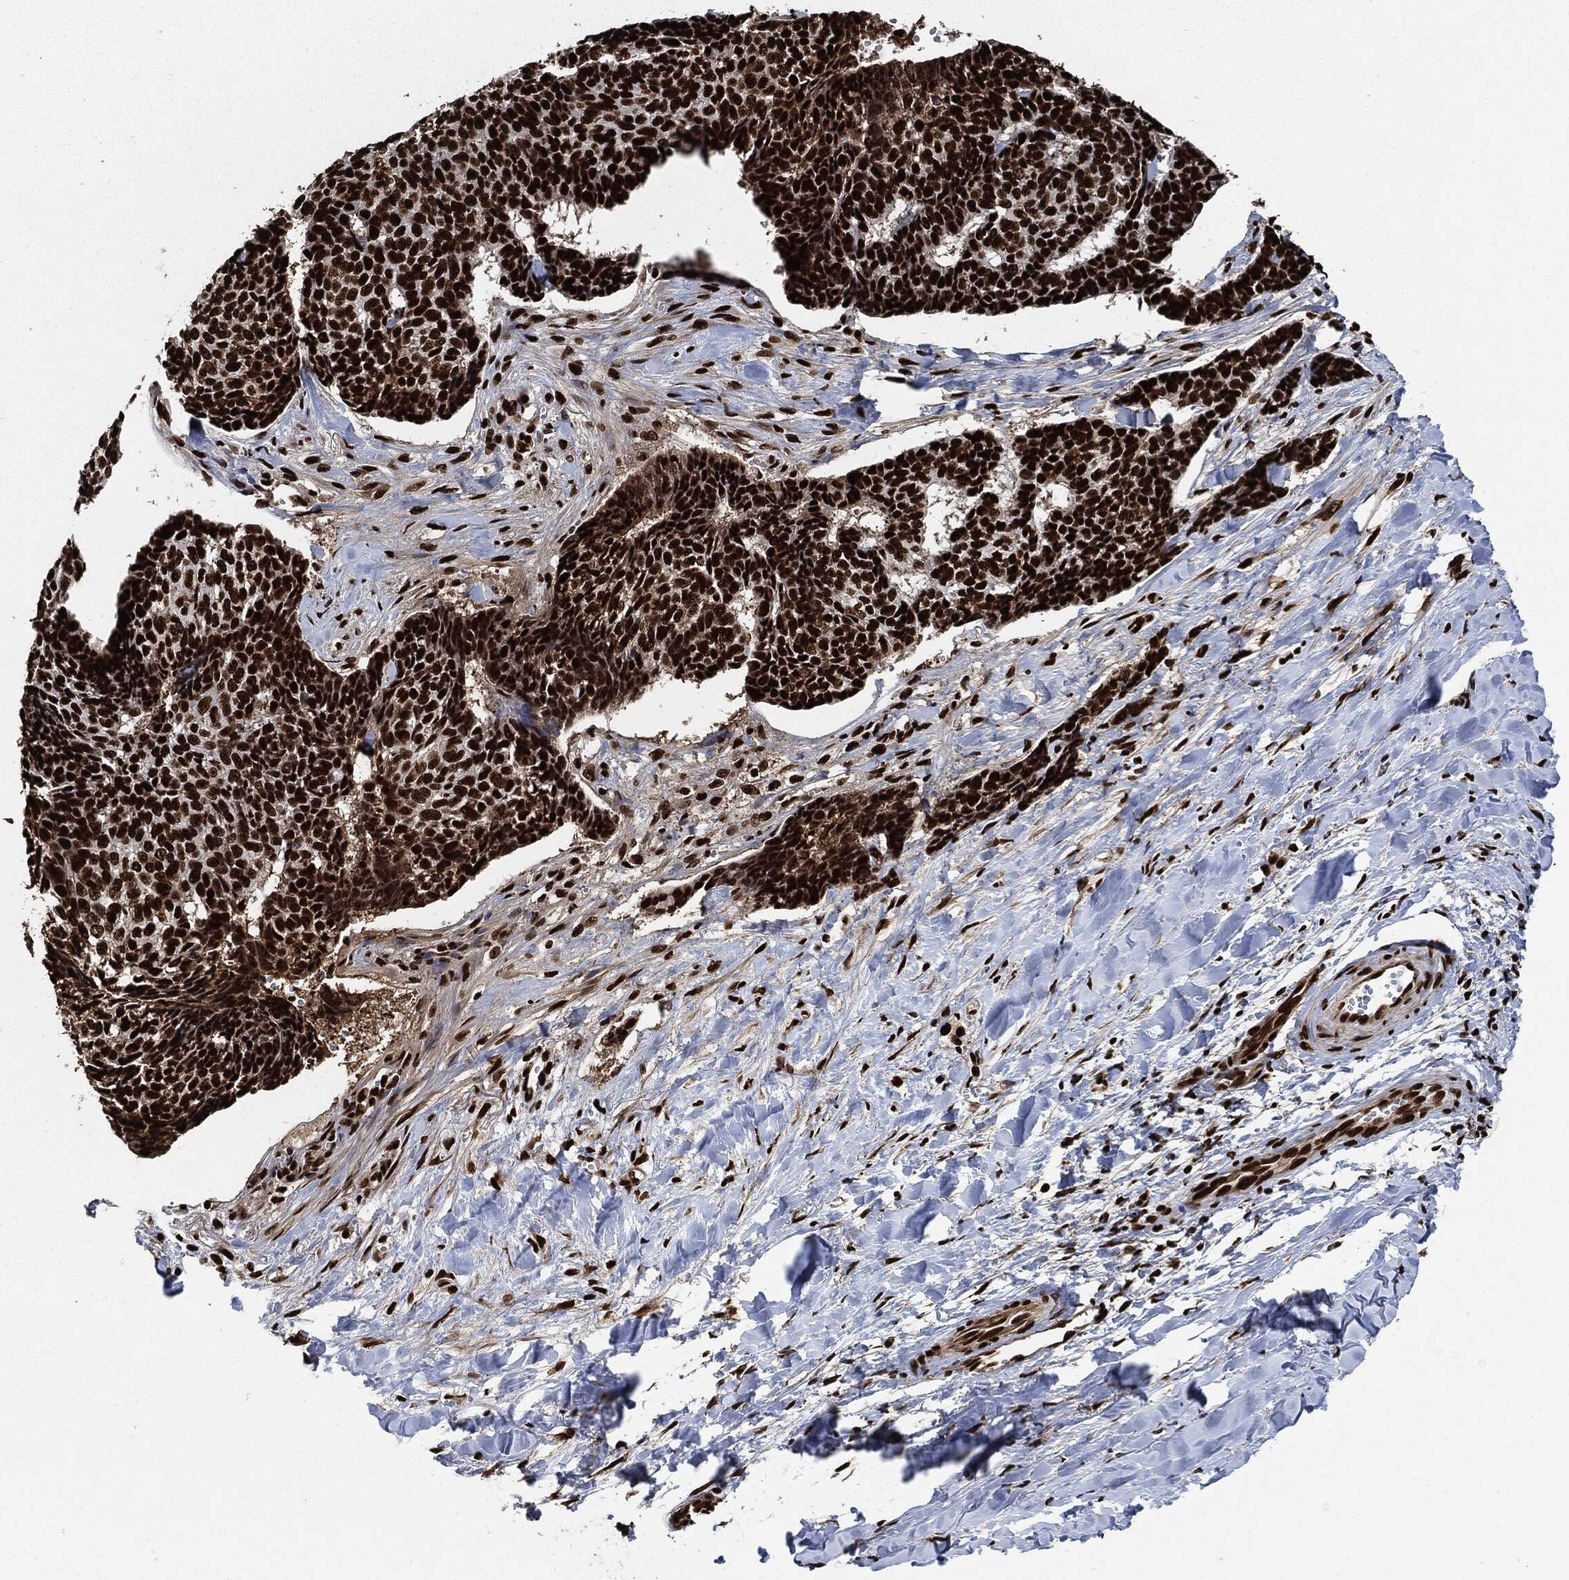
{"staining": {"intensity": "strong", "quantity": ">75%", "location": "nuclear"}, "tissue": "skin cancer", "cell_type": "Tumor cells", "image_type": "cancer", "snomed": [{"axis": "morphology", "description": "Basal cell carcinoma"}, {"axis": "topography", "description": "Skin"}], "caption": "Brown immunohistochemical staining in human skin cancer (basal cell carcinoma) demonstrates strong nuclear staining in about >75% of tumor cells. (DAB (3,3'-diaminobenzidine) IHC with brightfield microscopy, high magnification).", "gene": "RECQL", "patient": {"sex": "male", "age": 86}}